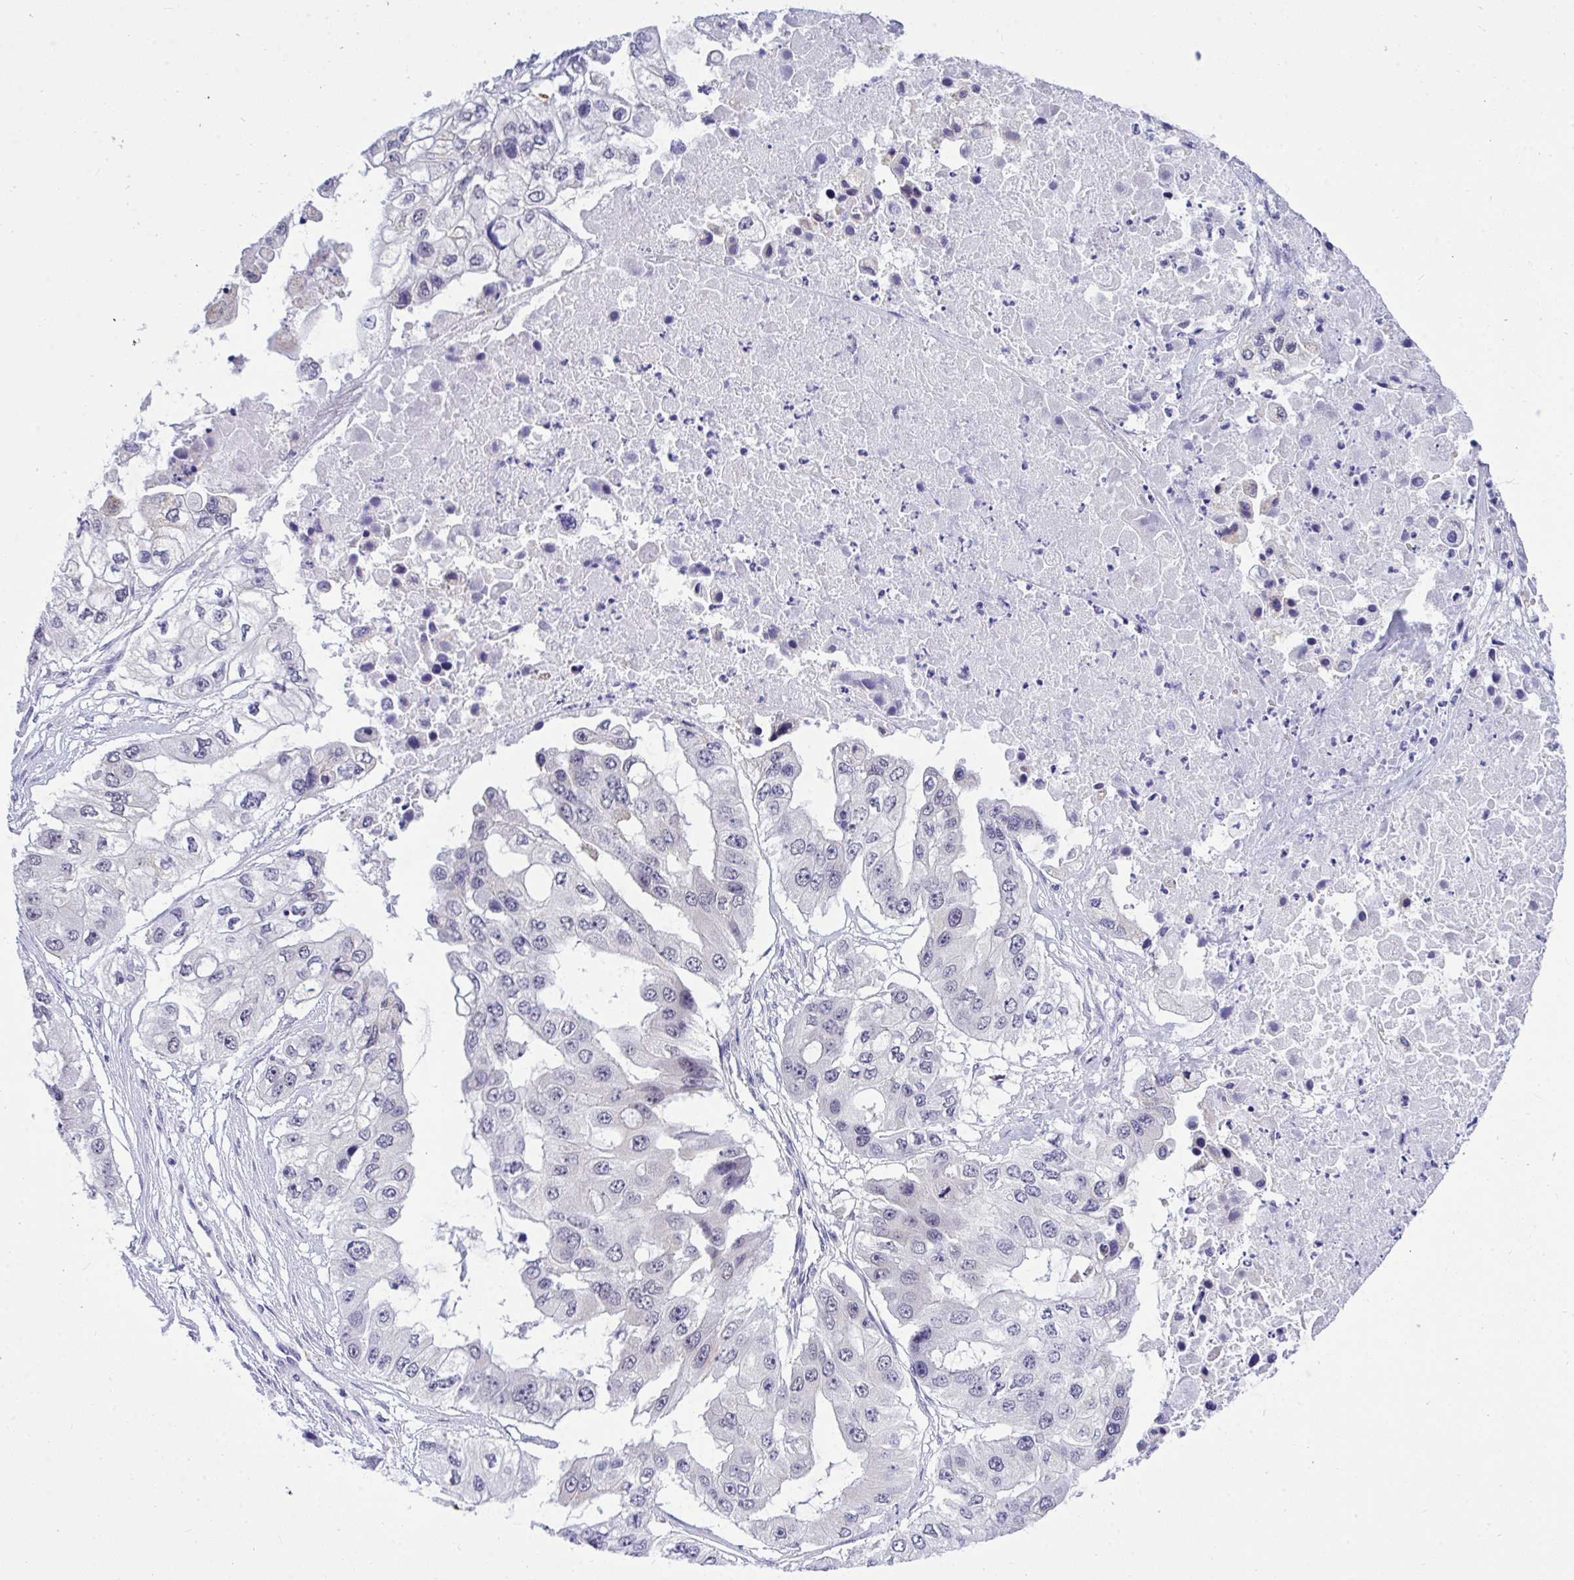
{"staining": {"intensity": "negative", "quantity": "none", "location": "none"}, "tissue": "ovarian cancer", "cell_type": "Tumor cells", "image_type": "cancer", "snomed": [{"axis": "morphology", "description": "Cystadenocarcinoma, serous, NOS"}, {"axis": "topography", "description": "Ovary"}], "caption": "Immunohistochemistry image of neoplastic tissue: ovarian serous cystadenocarcinoma stained with DAB reveals no significant protein positivity in tumor cells.", "gene": "PPP1CA", "patient": {"sex": "female", "age": 56}}